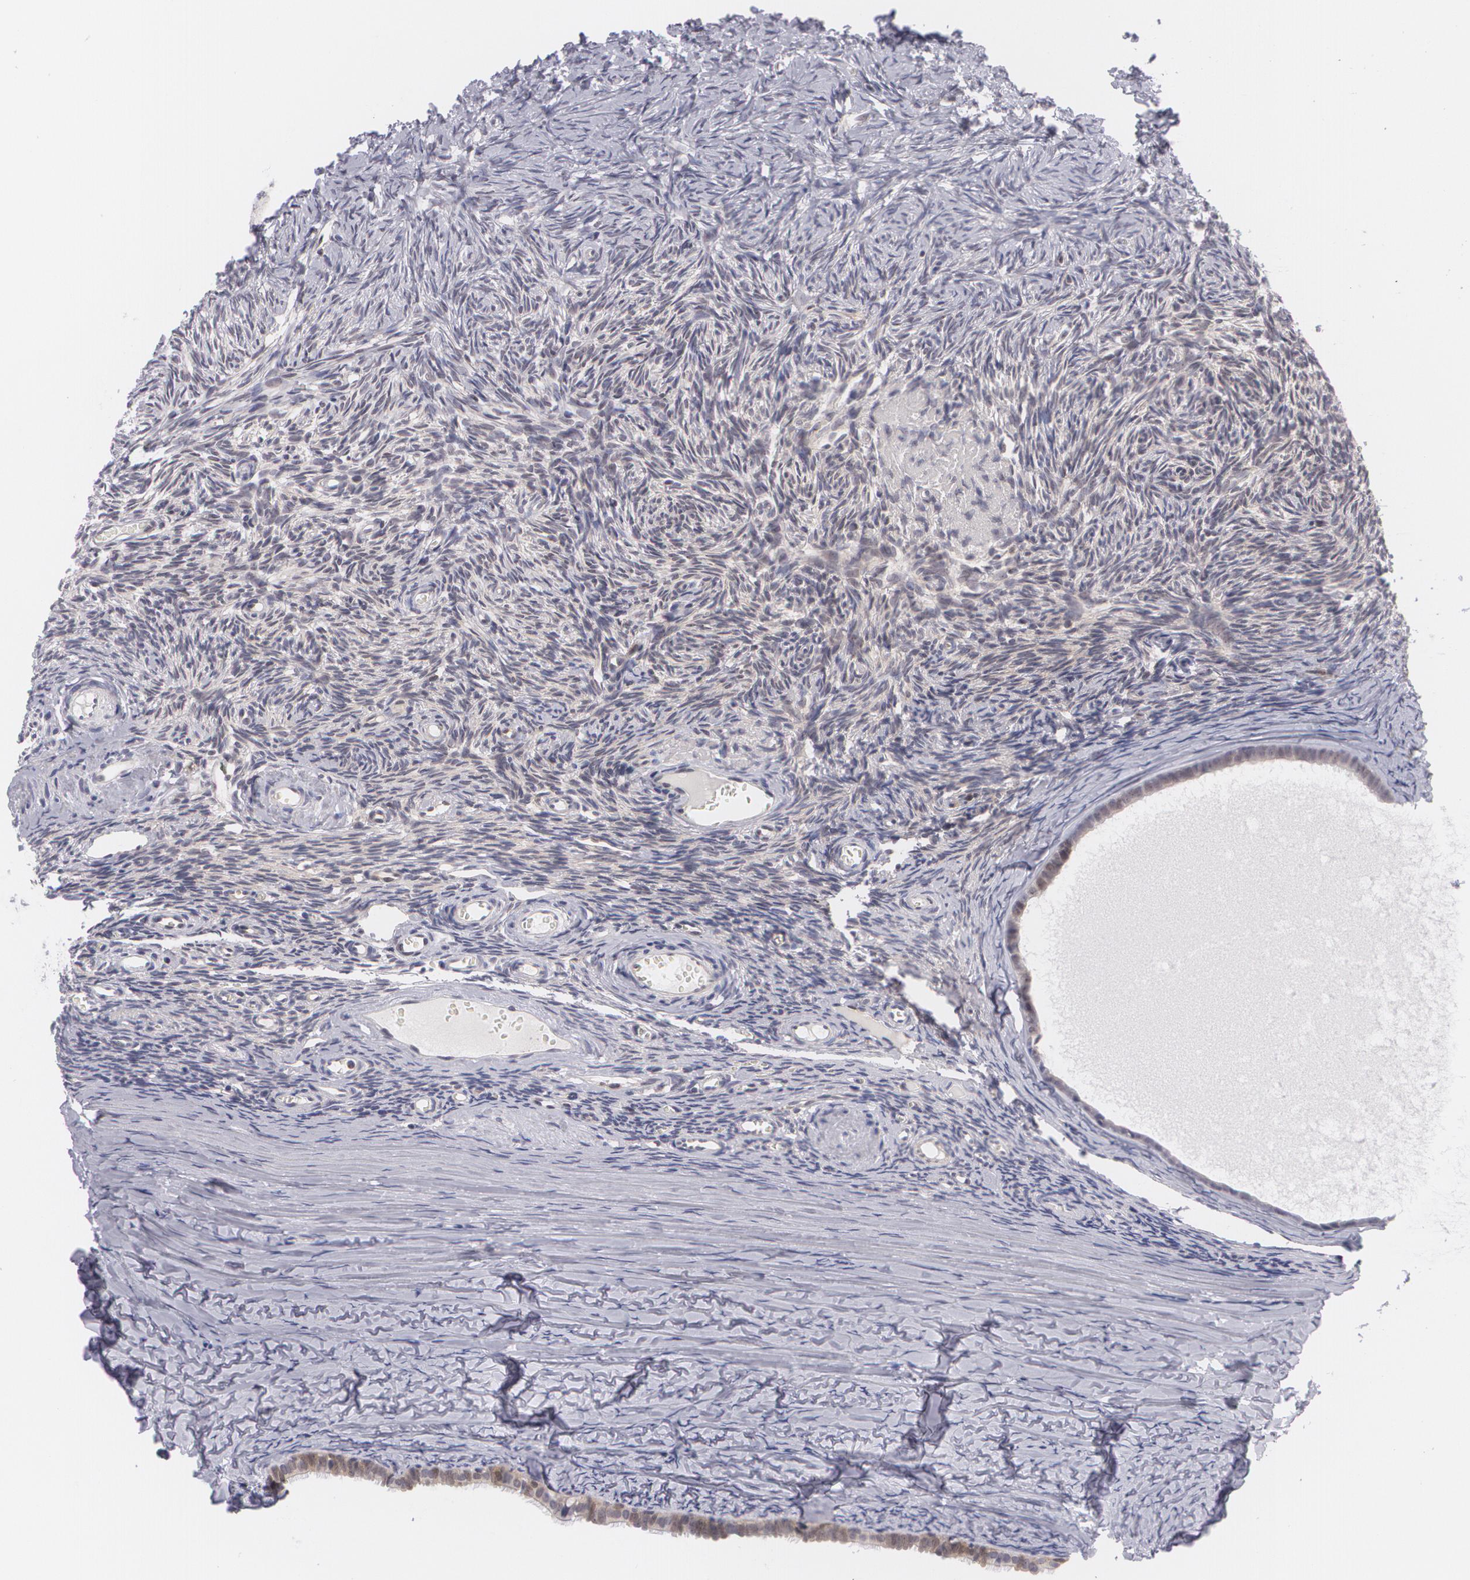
{"staining": {"intensity": "weak", "quantity": "25%-75%", "location": "cytoplasmic/membranous"}, "tissue": "ovary", "cell_type": "Follicle cells", "image_type": "normal", "snomed": [{"axis": "morphology", "description": "Normal tissue, NOS"}, {"axis": "topography", "description": "Ovary"}], "caption": "DAB immunohistochemical staining of normal ovary shows weak cytoplasmic/membranous protein expression in approximately 25%-75% of follicle cells.", "gene": "BCL10", "patient": {"sex": "female", "age": 59}}